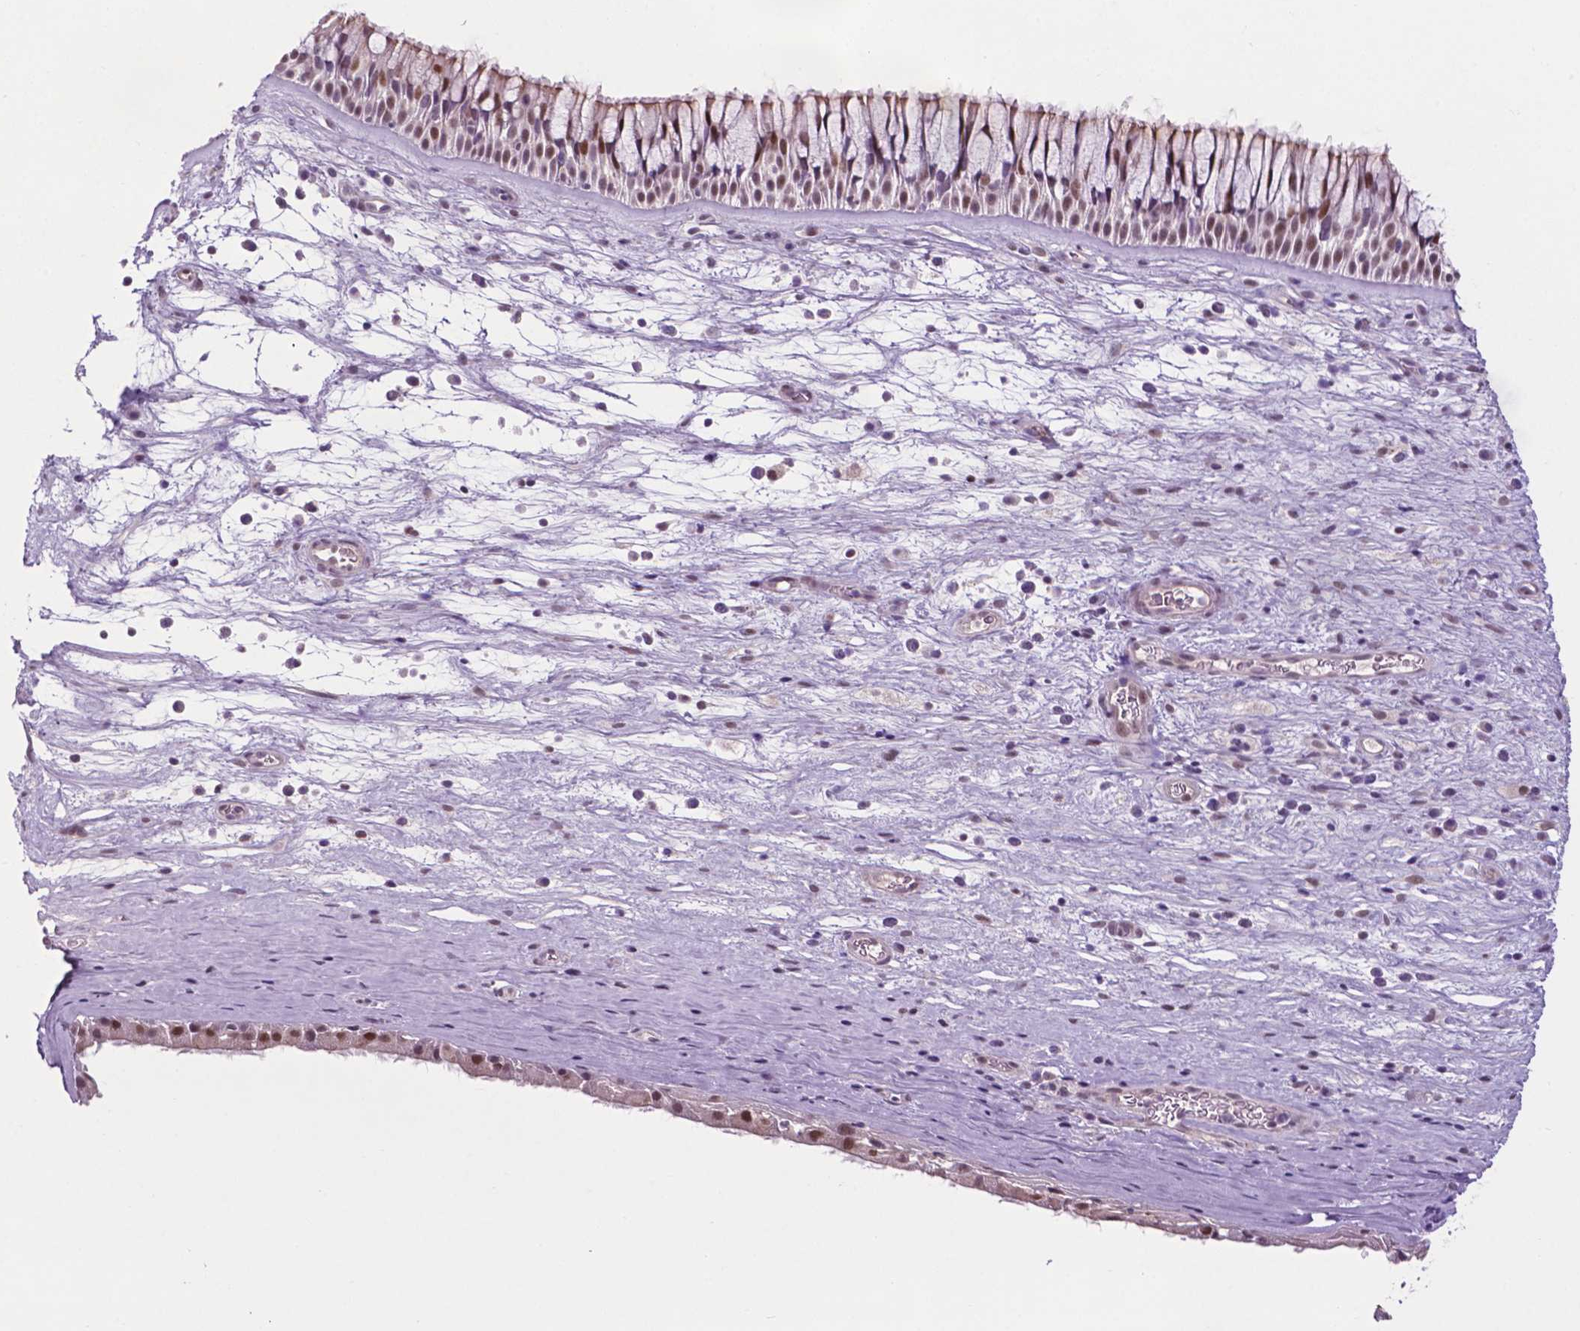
{"staining": {"intensity": "moderate", "quantity": "25%-75%", "location": "cytoplasmic/membranous,nuclear"}, "tissue": "nasopharynx", "cell_type": "Respiratory epithelial cells", "image_type": "normal", "snomed": [{"axis": "morphology", "description": "Normal tissue, NOS"}, {"axis": "topography", "description": "Nasopharynx"}], "caption": "Immunohistochemistry (IHC) image of unremarkable nasopharynx stained for a protein (brown), which displays medium levels of moderate cytoplasmic/membranous,nuclear positivity in approximately 25%-75% of respiratory epithelial cells.", "gene": "FAM50B", "patient": {"sex": "male", "age": 74}}